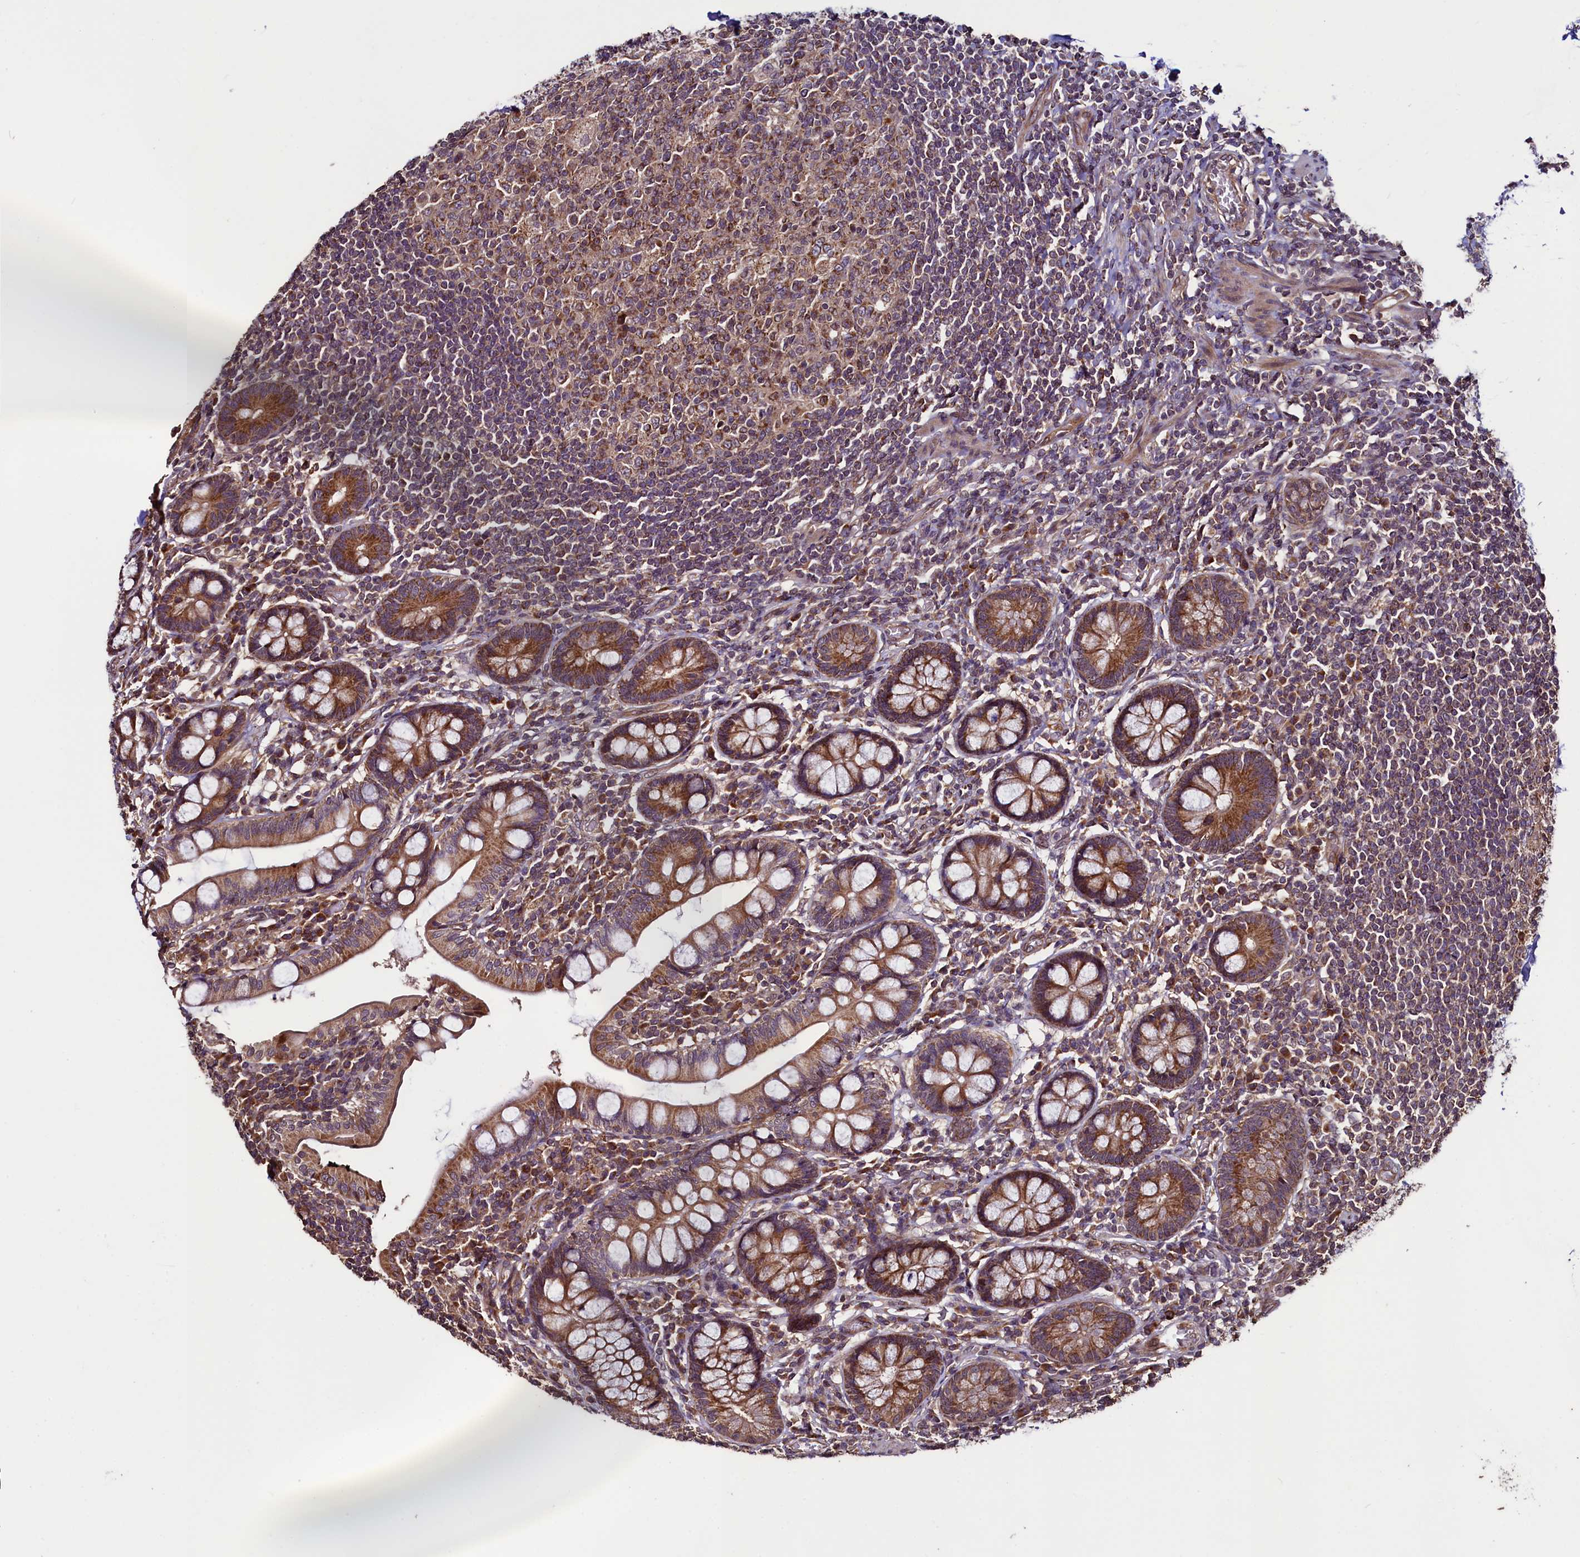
{"staining": {"intensity": "strong", "quantity": ">75%", "location": "cytoplasmic/membranous"}, "tissue": "small intestine", "cell_type": "Glandular cells", "image_type": "normal", "snomed": [{"axis": "morphology", "description": "Normal tissue, NOS"}, {"axis": "topography", "description": "Small intestine"}], "caption": "About >75% of glandular cells in unremarkable small intestine demonstrate strong cytoplasmic/membranous protein expression as visualized by brown immunohistochemical staining.", "gene": "RBFA", "patient": {"sex": "male", "age": 52}}